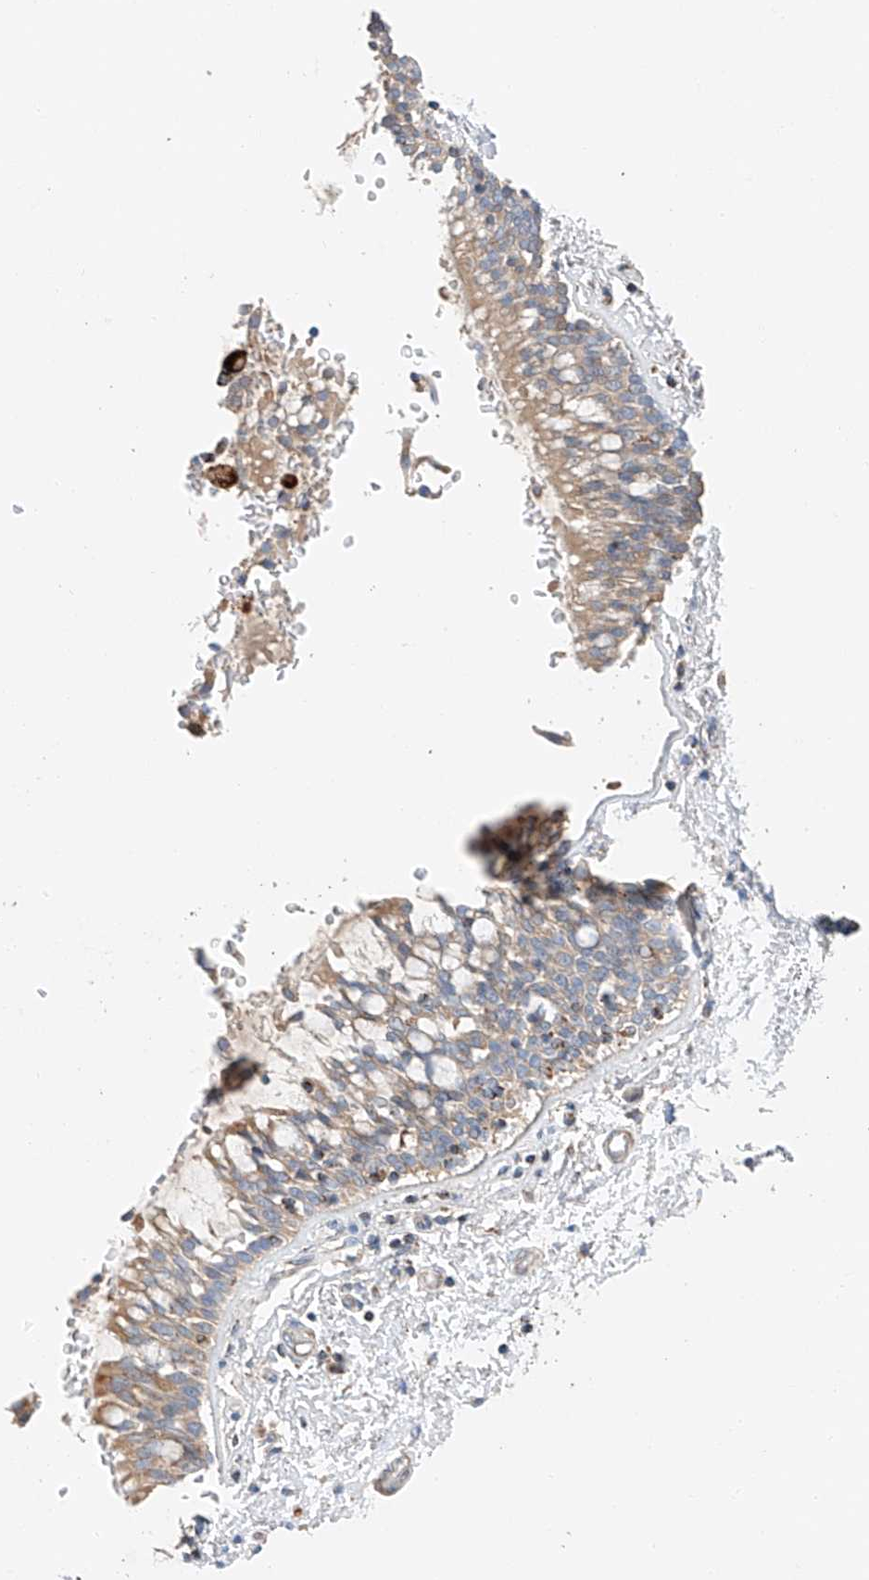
{"staining": {"intensity": "moderate", "quantity": ">75%", "location": "cytoplasmic/membranous"}, "tissue": "bronchus", "cell_type": "Respiratory epithelial cells", "image_type": "normal", "snomed": [{"axis": "morphology", "description": "Normal tissue, NOS"}, {"axis": "morphology", "description": "Inflammation, NOS"}, {"axis": "topography", "description": "Cartilage tissue"}, {"axis": "topography", "description": "Bronchus"}, {"axis": "topography", "description": "Lung"}], "caption": "Immunohistochemistry (IHC) of unremarkable bronchus demonstrates medium levels of moderate cytoplasmic/membranous positivity in approximately >75% of respiratory epithelial cells.", "gene": "RUSC1", "patient": {"sex": "female", "age": 64}}